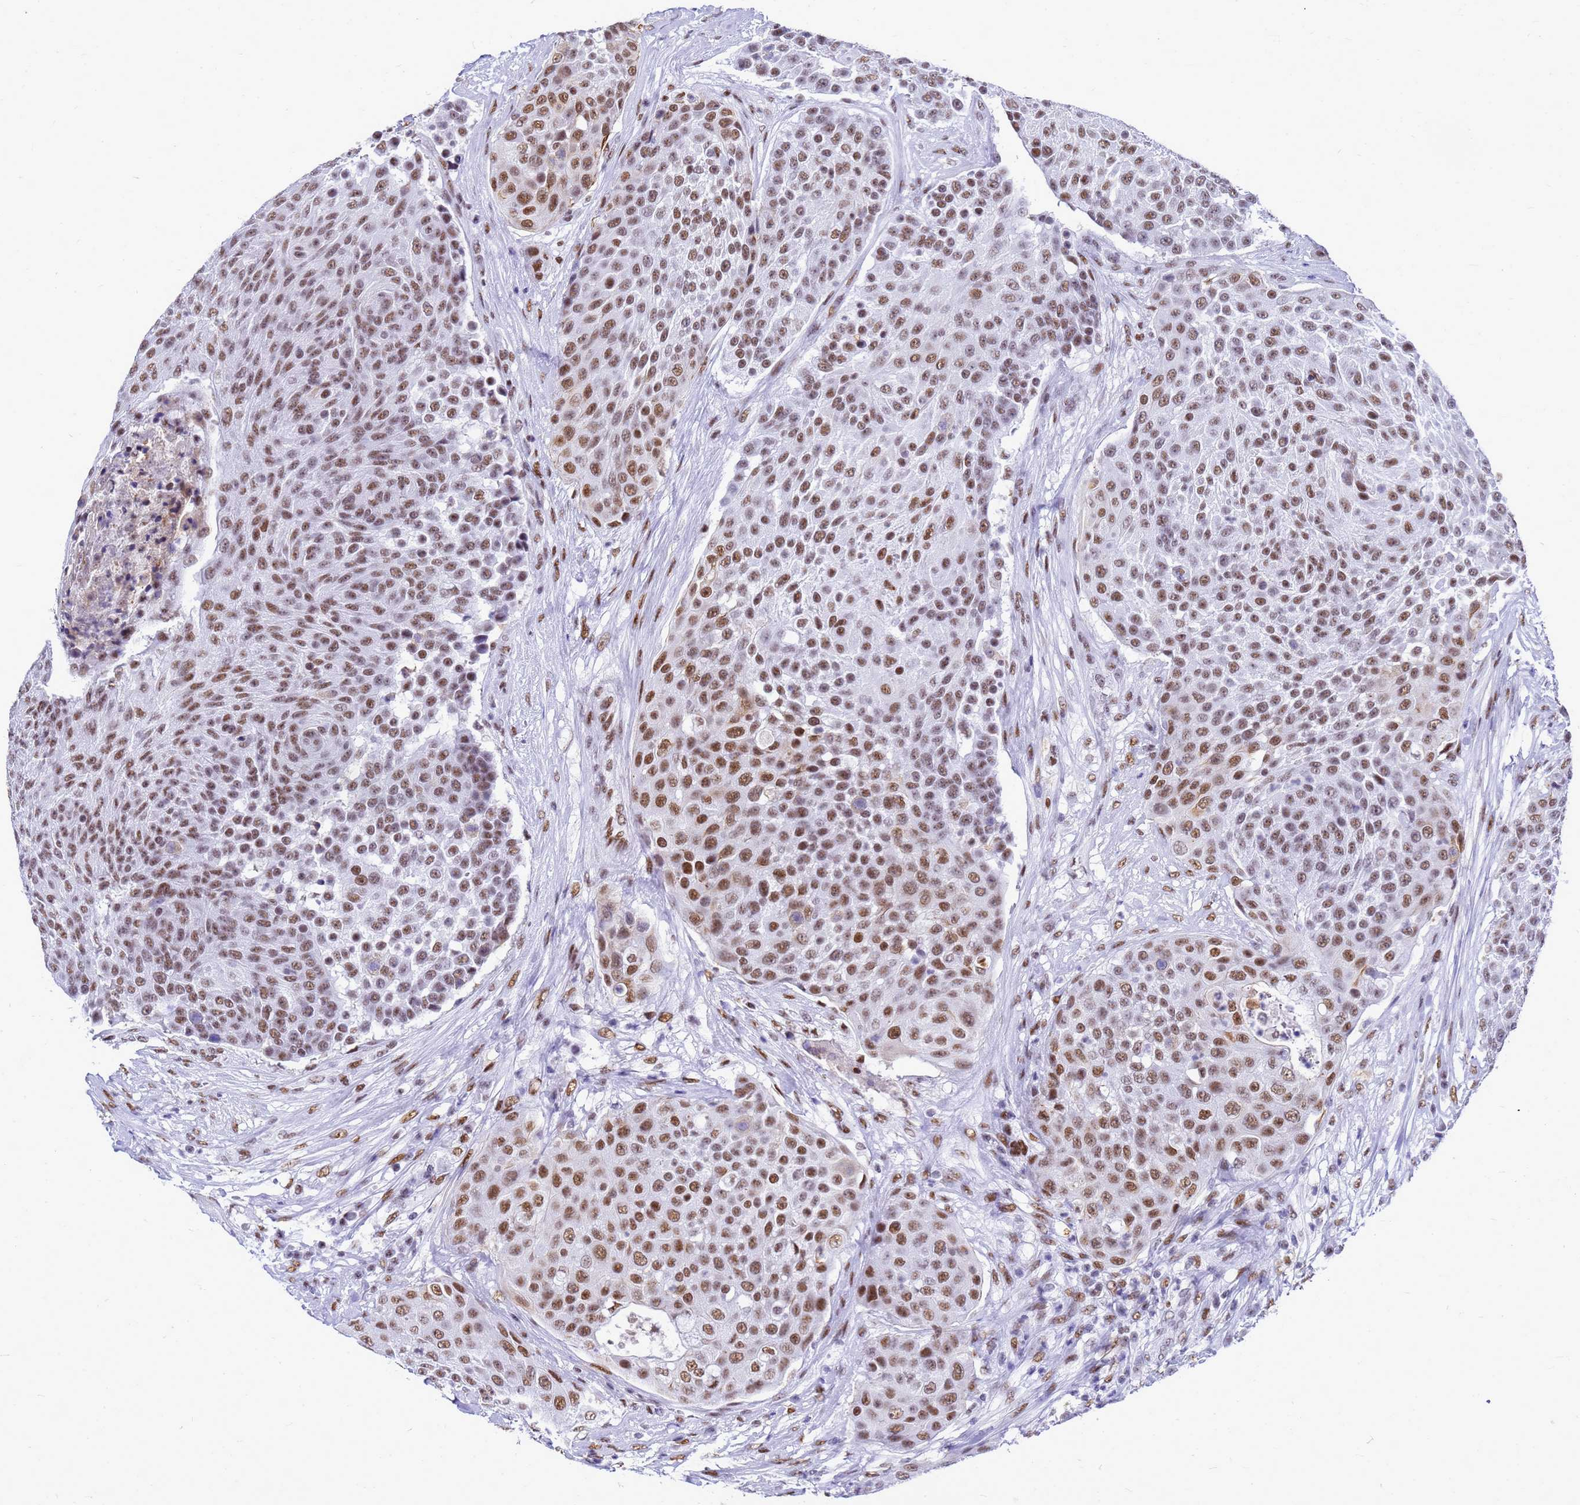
{"staining": {"intensity": "moderate", "quantity": ">75%", "location": "nuclear"}, "tissue": "urothelial cancer", "cell_type": "Tumor cells", "image_type": "cancer", "snomed": [{"axis": "morphology", "description": "Urothelial carcinoma, High grade"}, {"axis": "topography", "description": "Urinary bladder"}], "caption": "A brown stain labels moderate nuclear expression of a protein in human urothelial cancer tumor cells.", "gene": "SART3", "patient": {"sex": "female", "age": 63}}